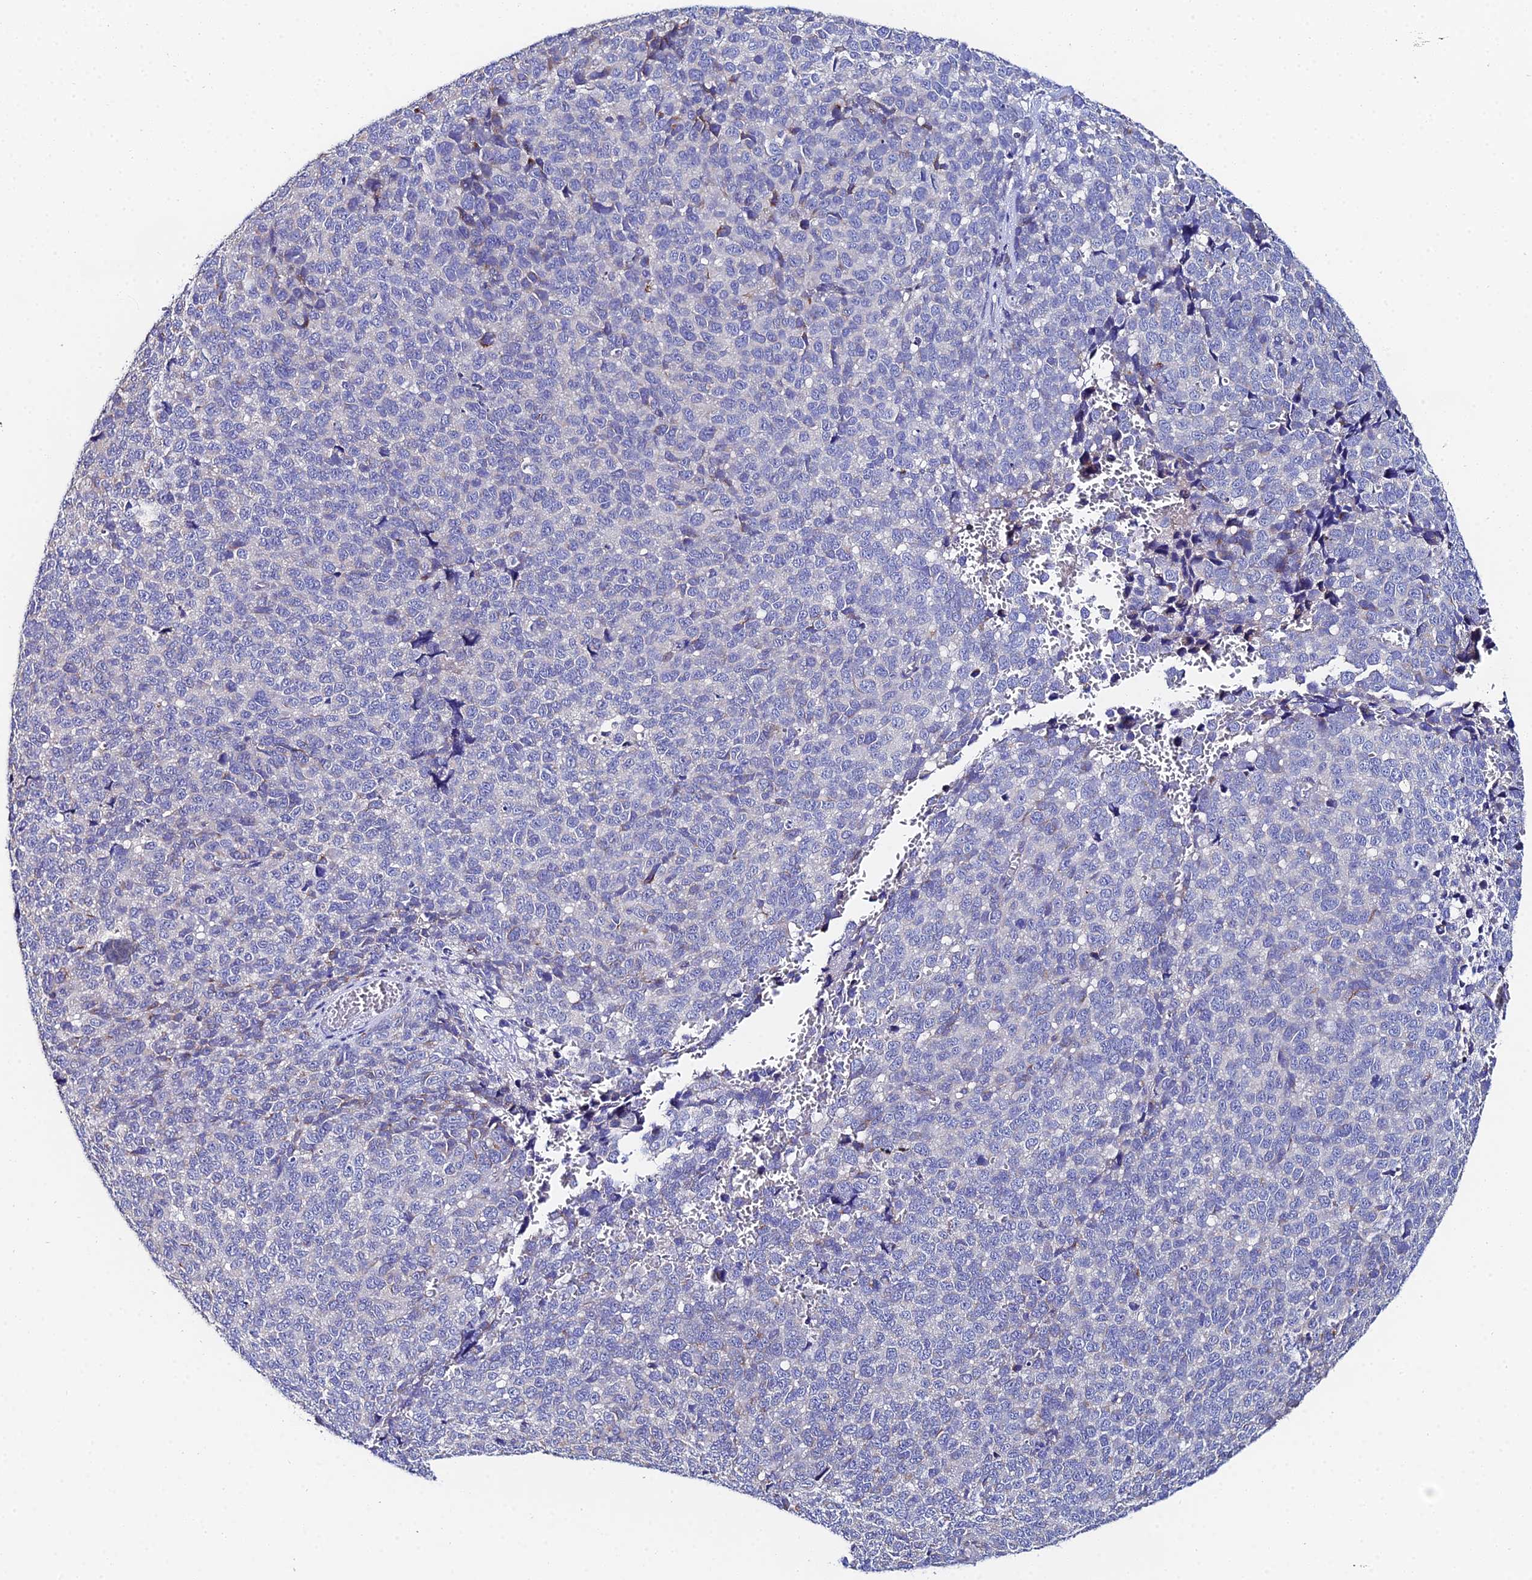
{"staining": {"intensity": "negative", "quantity": "none", "location": "none"}, "tissue": "melanoma", "cell_type": "Tumor cells", "image_type": "cancer", "snomed": [{"axis": "morphology", "description": "Malignant melanoma, NOS"}, {"axis": "topography", "description": "Nose, NOS"}], "caption": "Human malignant melanoma stained for a protein using immunohistochemistry displays no positivity in tumor cells.", "gene": "UBE2L3", "patient": {"sex": "female", "age": 48}}